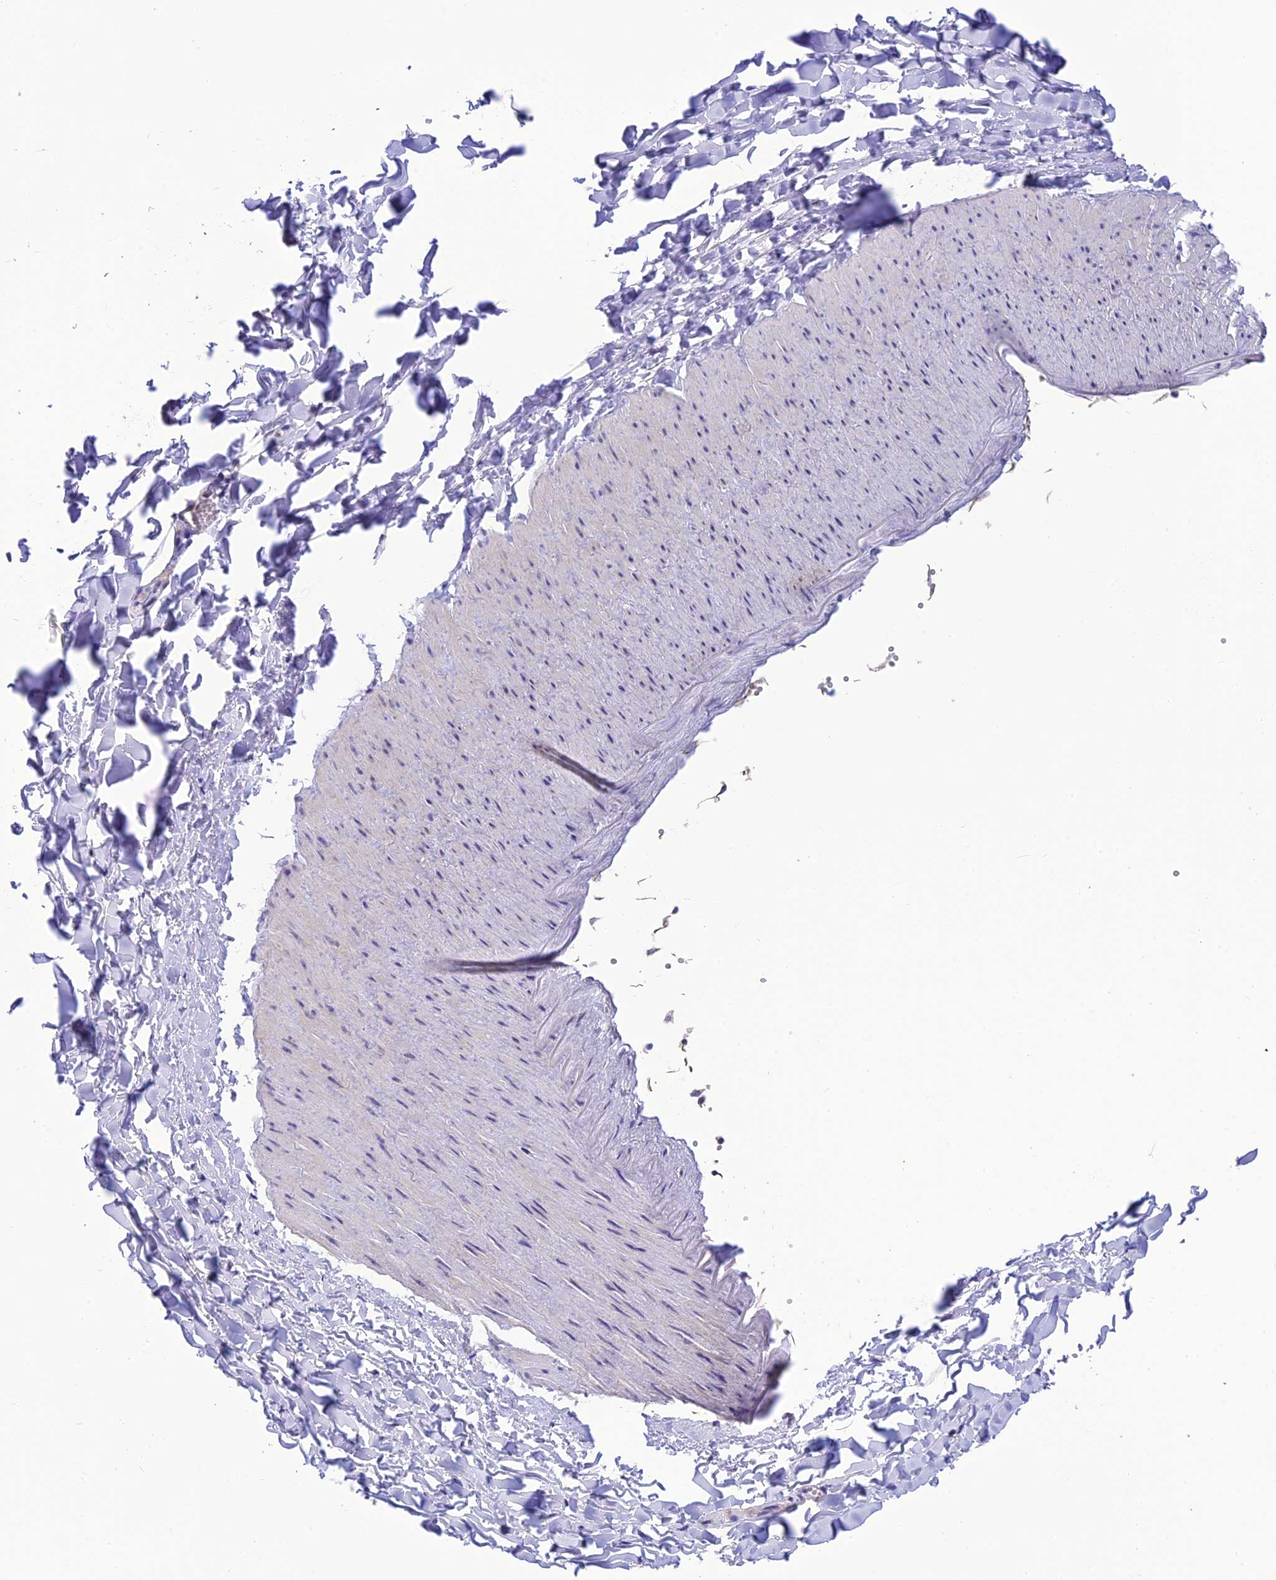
{"staining": {"intensity": "negative", "quantity": "none", "location": "none"}, "tissue": "adipose tissue", "cell_type": "Adipocytes", "image_type": "normal", "snomed": [{"axis": "morphology", "description": "Normal tissue, NOS"}, {"axis": "topography", "description": "Gallbladder"}, {"axis": "topography", "description": "Peripheral nerve tissue"}], "caption": "A high-resolution micrograph shows immunohistochemistry (IHC) staining of normal adipose tissue, which displays no significant expression in adipocytes. The staining is performed using DAB brown chromogen with nuclei counter-stained in using hematoxylin.", "gene": "C17orf67", "patient": {"sex": "male", "age": 38}}